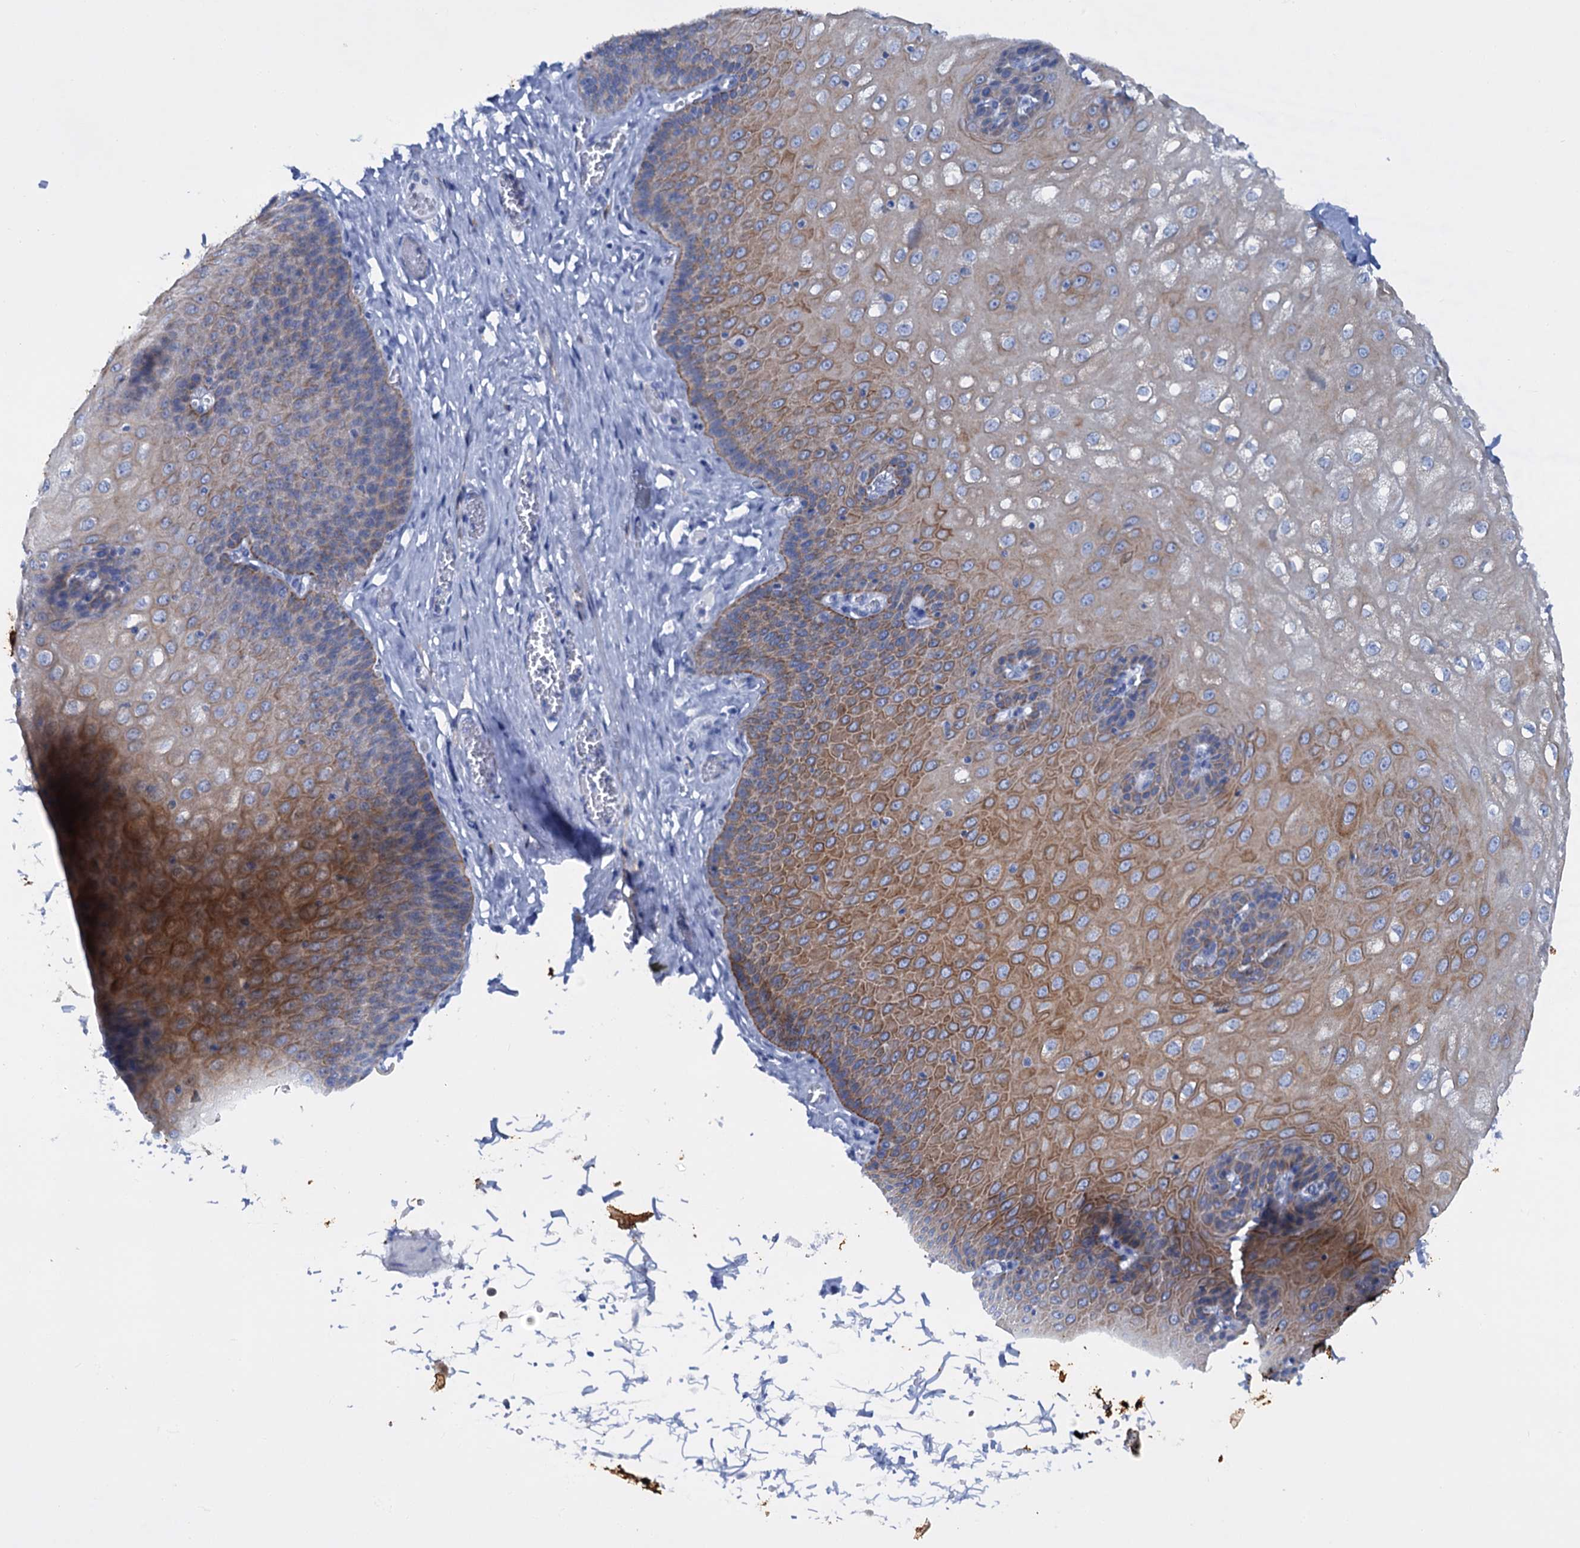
{"staining": {"intensity": "moderate", "quantity": "25%-75%", "location": "cytoplasmic/membranous"}, "tissue": "esophagus", "cell_type": "Squamous epithelial cells", "image_type": "normal", "snomed": [{"axis": "morphology", "description": "Normal tissue, NOS"}, {"axis": "topography", "description": "Esophagus"}], "caption": "A brown stain shows moderate cytoplasmic/membranous staining of a protein in squamous epithelial cells of normal human esophagus. (DAB = brown stain, brightfield microscopy at high magnification).", "gene": "FAAP20", "patient": {"sex": "male", "age": 60}}